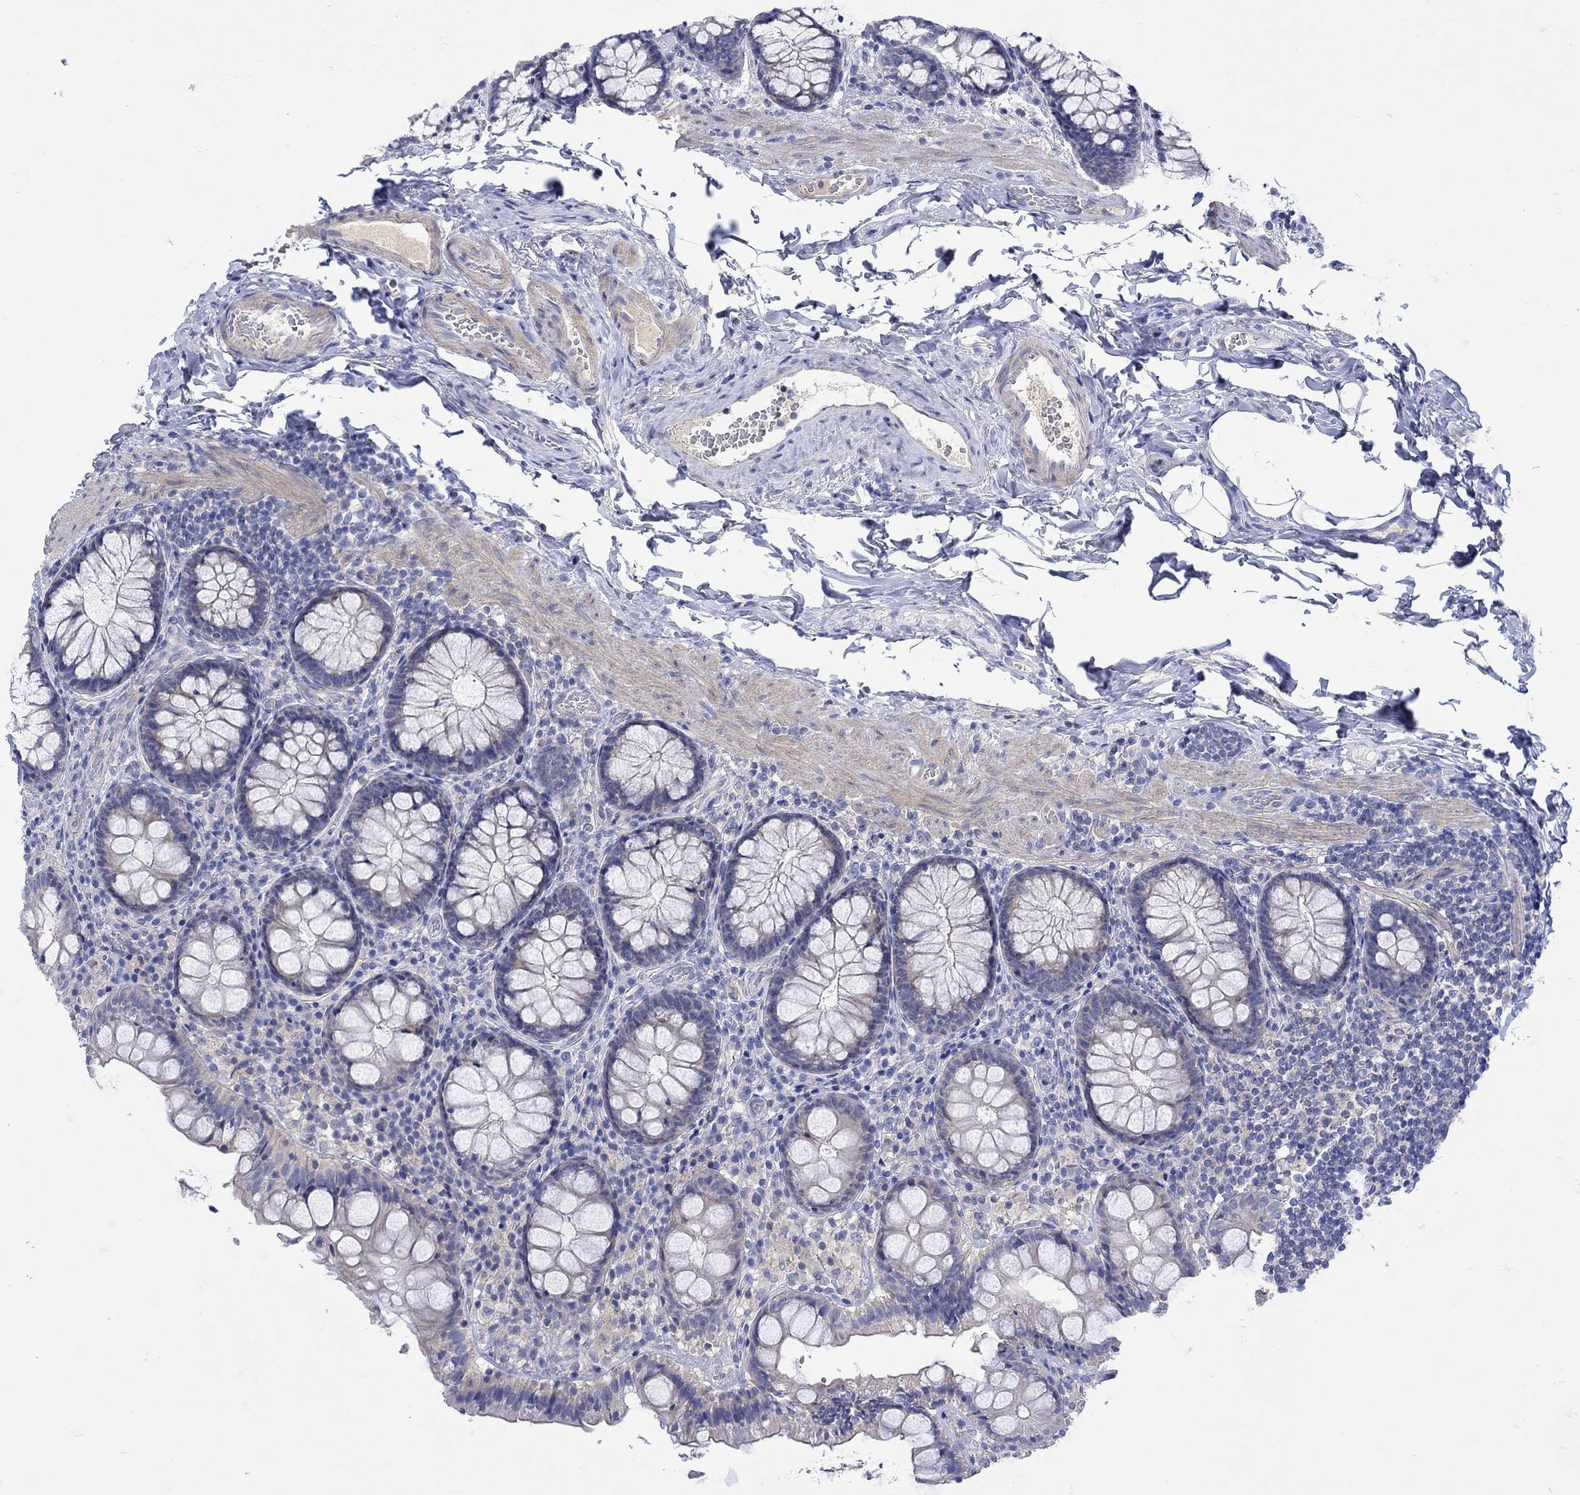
{"staining": {"intensity": "negative", "quantity": "none", "location": "none"}, "tissue": "colon", "cell_type": "Endothelial cells", "image_type": "normal", "snomed": [{"axis": "morphology", "description": "Normal tissue, NOS"}, {"axis": "topography", "description": "Colon"}], "caption": "DAB (3,3'-diaminobenzidine) immunohistochemical staining of unremarkable colon reveals no significant expression in endothelial cells.", "gene": "MSI1", "patient": {"sex": "female", "age": 86}}